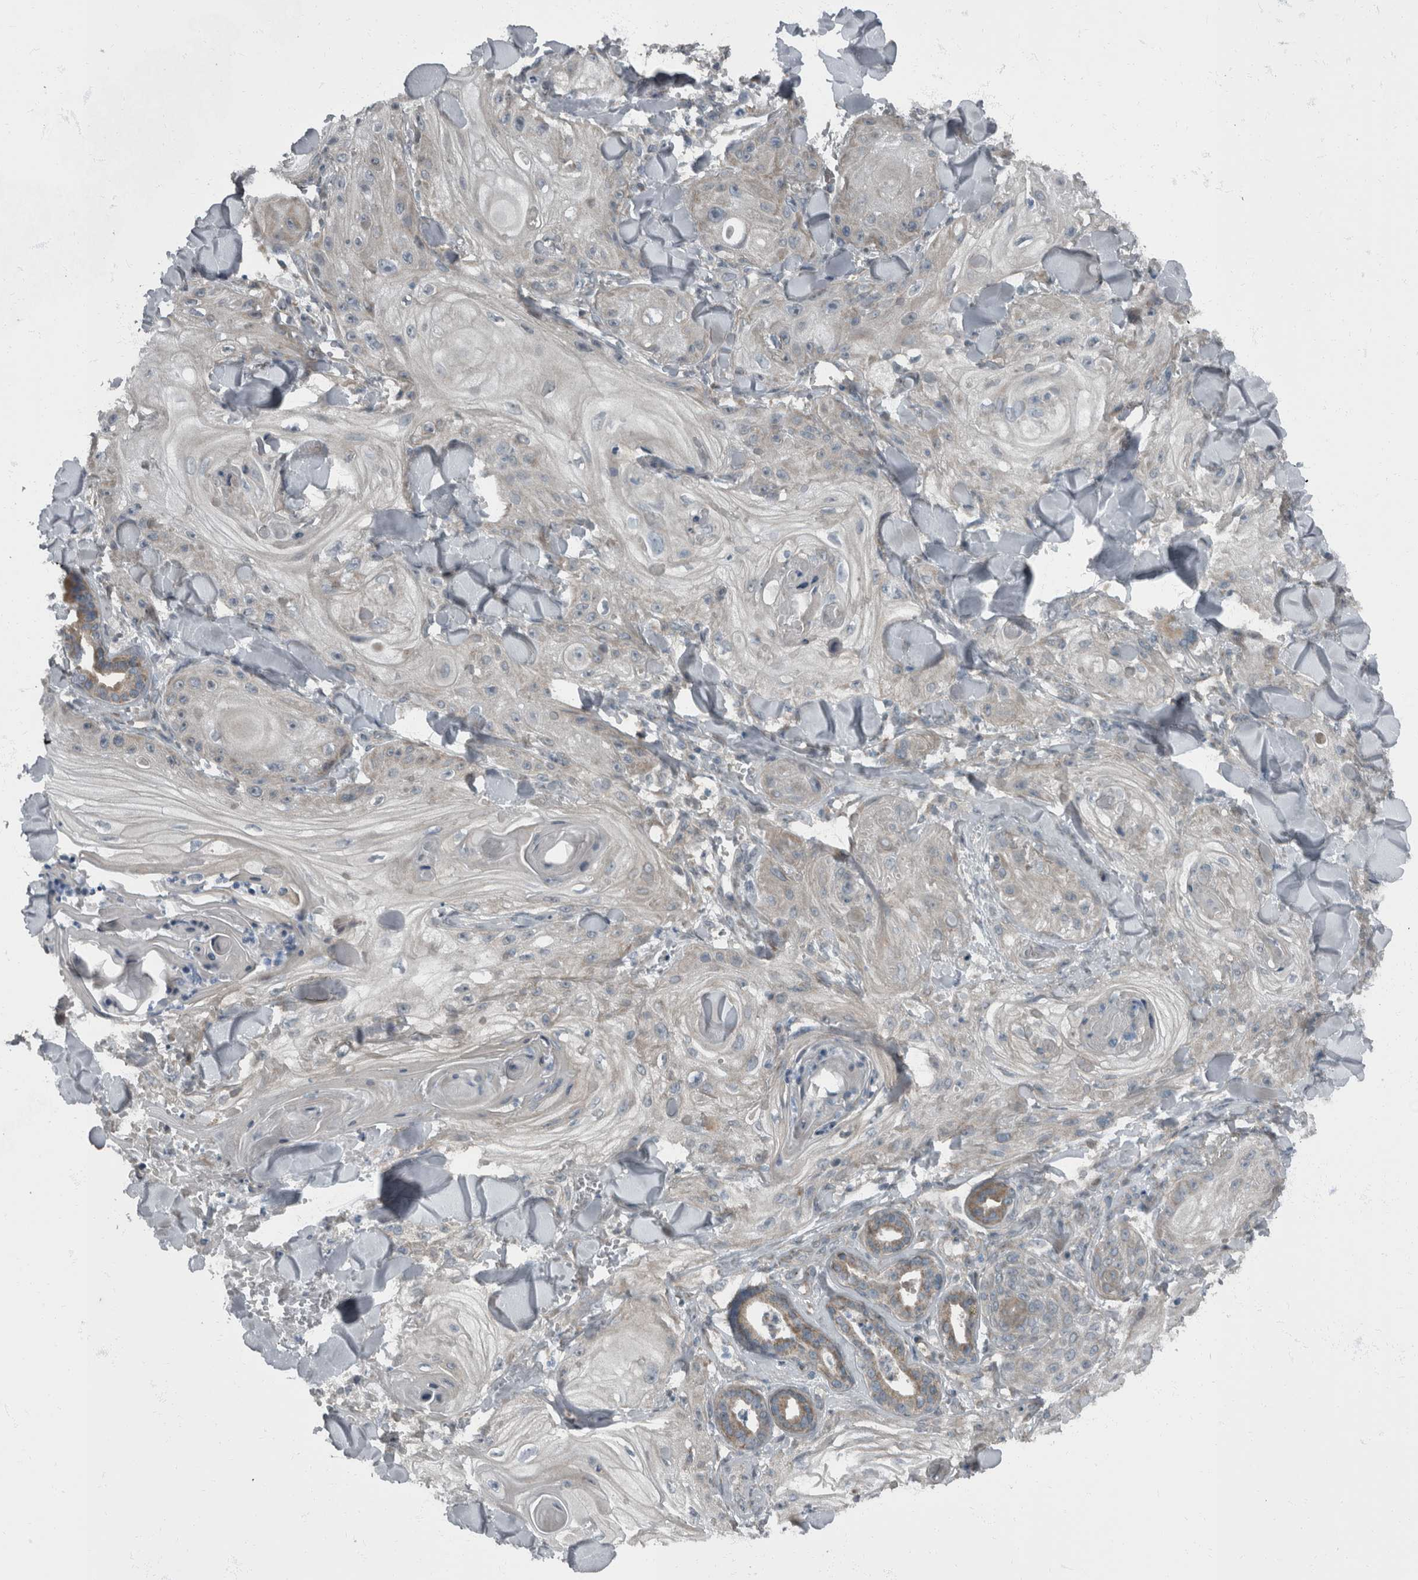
{"staining": {"intensity": "negative", "quantity": "none", "location": "none"}, "tissue": "skin cancer", "cell_type": "Tumor cells", "image_type": "cancer", "snomed": [{"axis": "morphology", "description": "Squamous cell carcinoma, NOS"}, {"axis": "topography", "description": "Skin"}], "caption": "Human squamous cell carcinoma (skin) stained for a protein using IHC displays no expression in tumor cells.", "gene": "RABGGTB", "patient": {"sex": "male", "age": 74}}